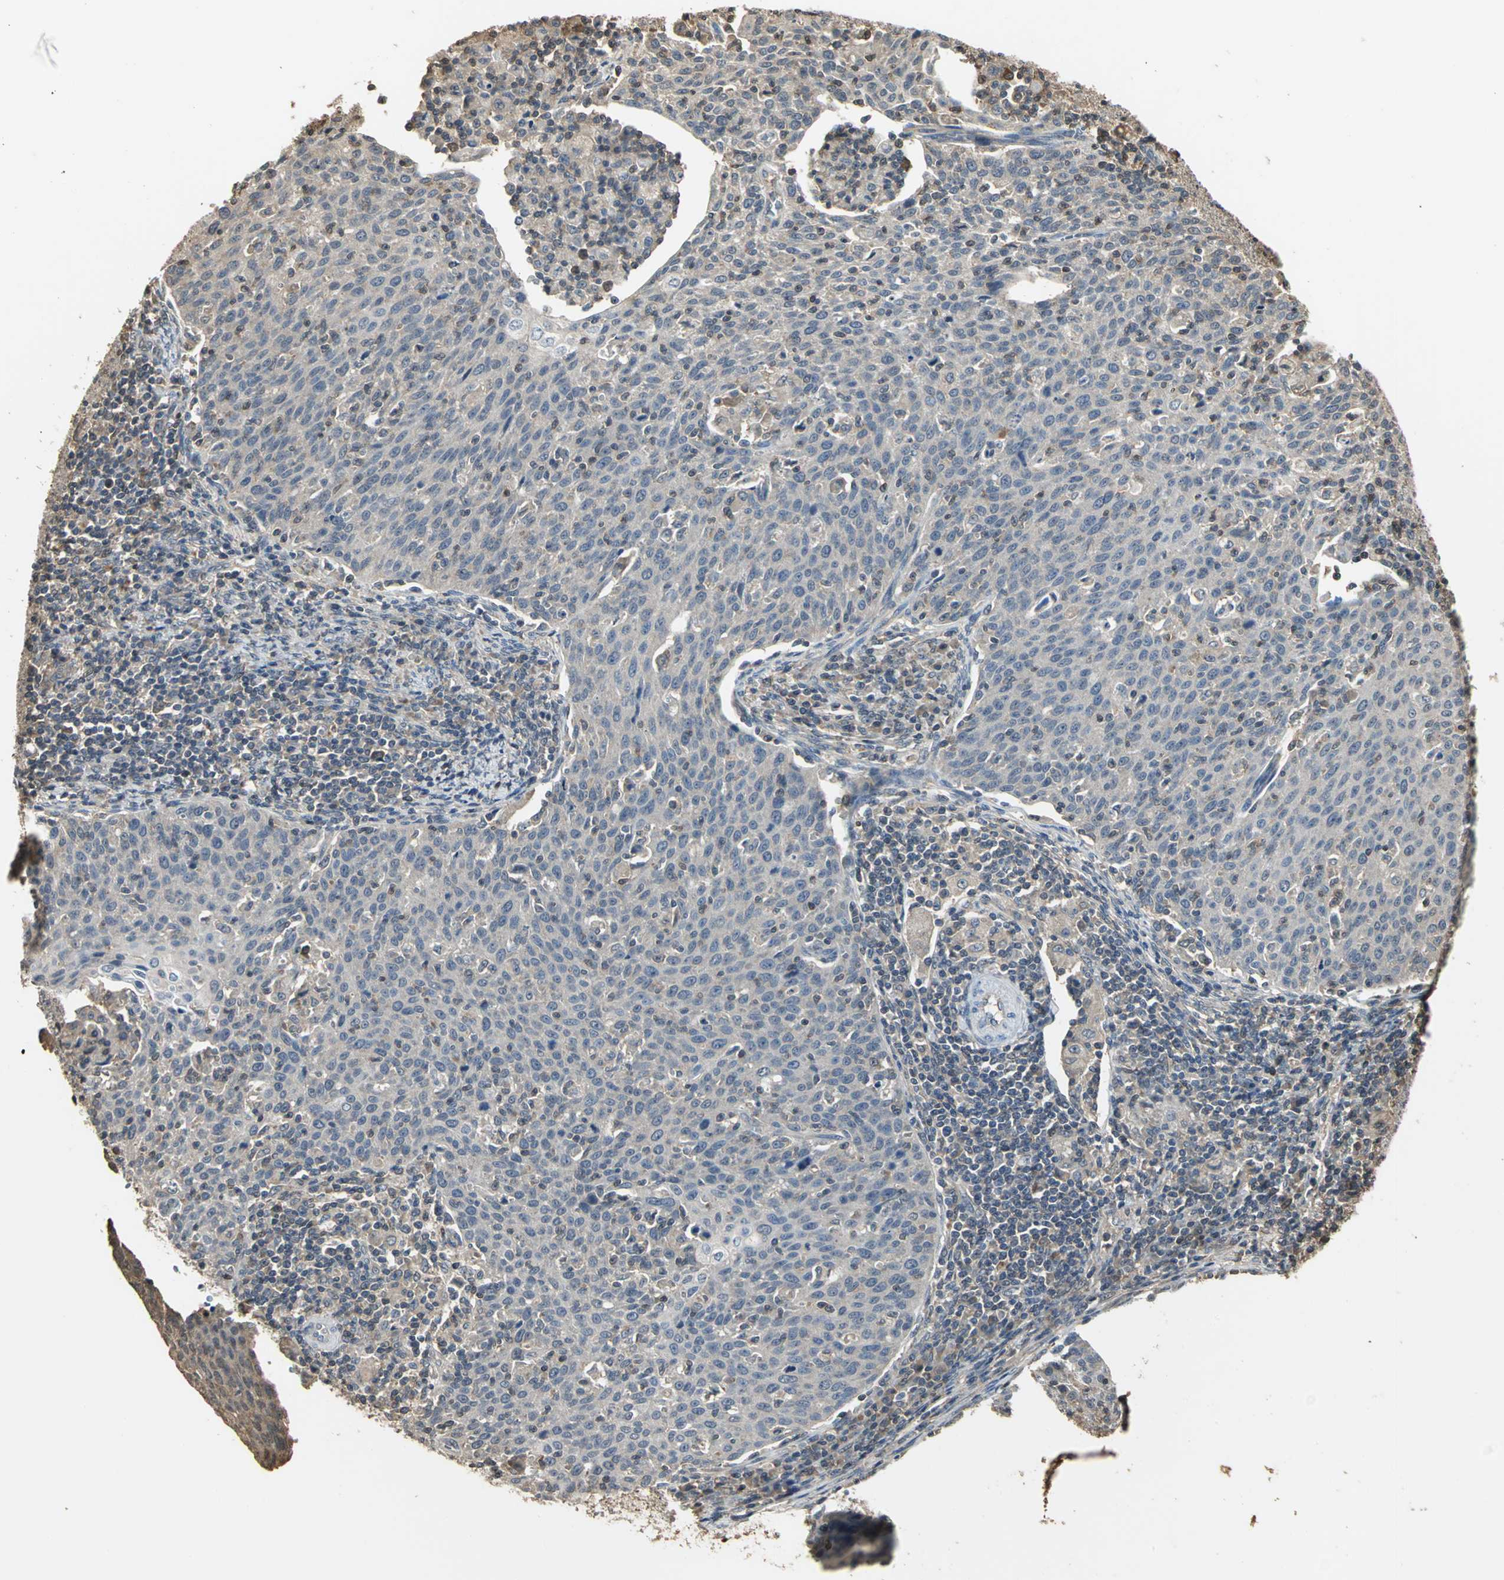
{"staining": {"intensity": "weak", "quantity": ">75%", "location": "cytoplasmic/membranous"}, "tissue": "cervical cancer", "cell_type": "Tumor cells", "image_type": "cancer", "snomed": [{"axis": "morphology", "description": "Squamous cell carcinoma, NOS"}, {"axis": "topography", "description": "Cervix"}], "caption": "The micrograph exhibits a brown stain indicating the presence of a protein in the cytoplasmic/membranous of tumor cells in cervical squamous cell carcinoma.", "gene": "PARK7", "patient": {"sex": "female", "age": 38}}